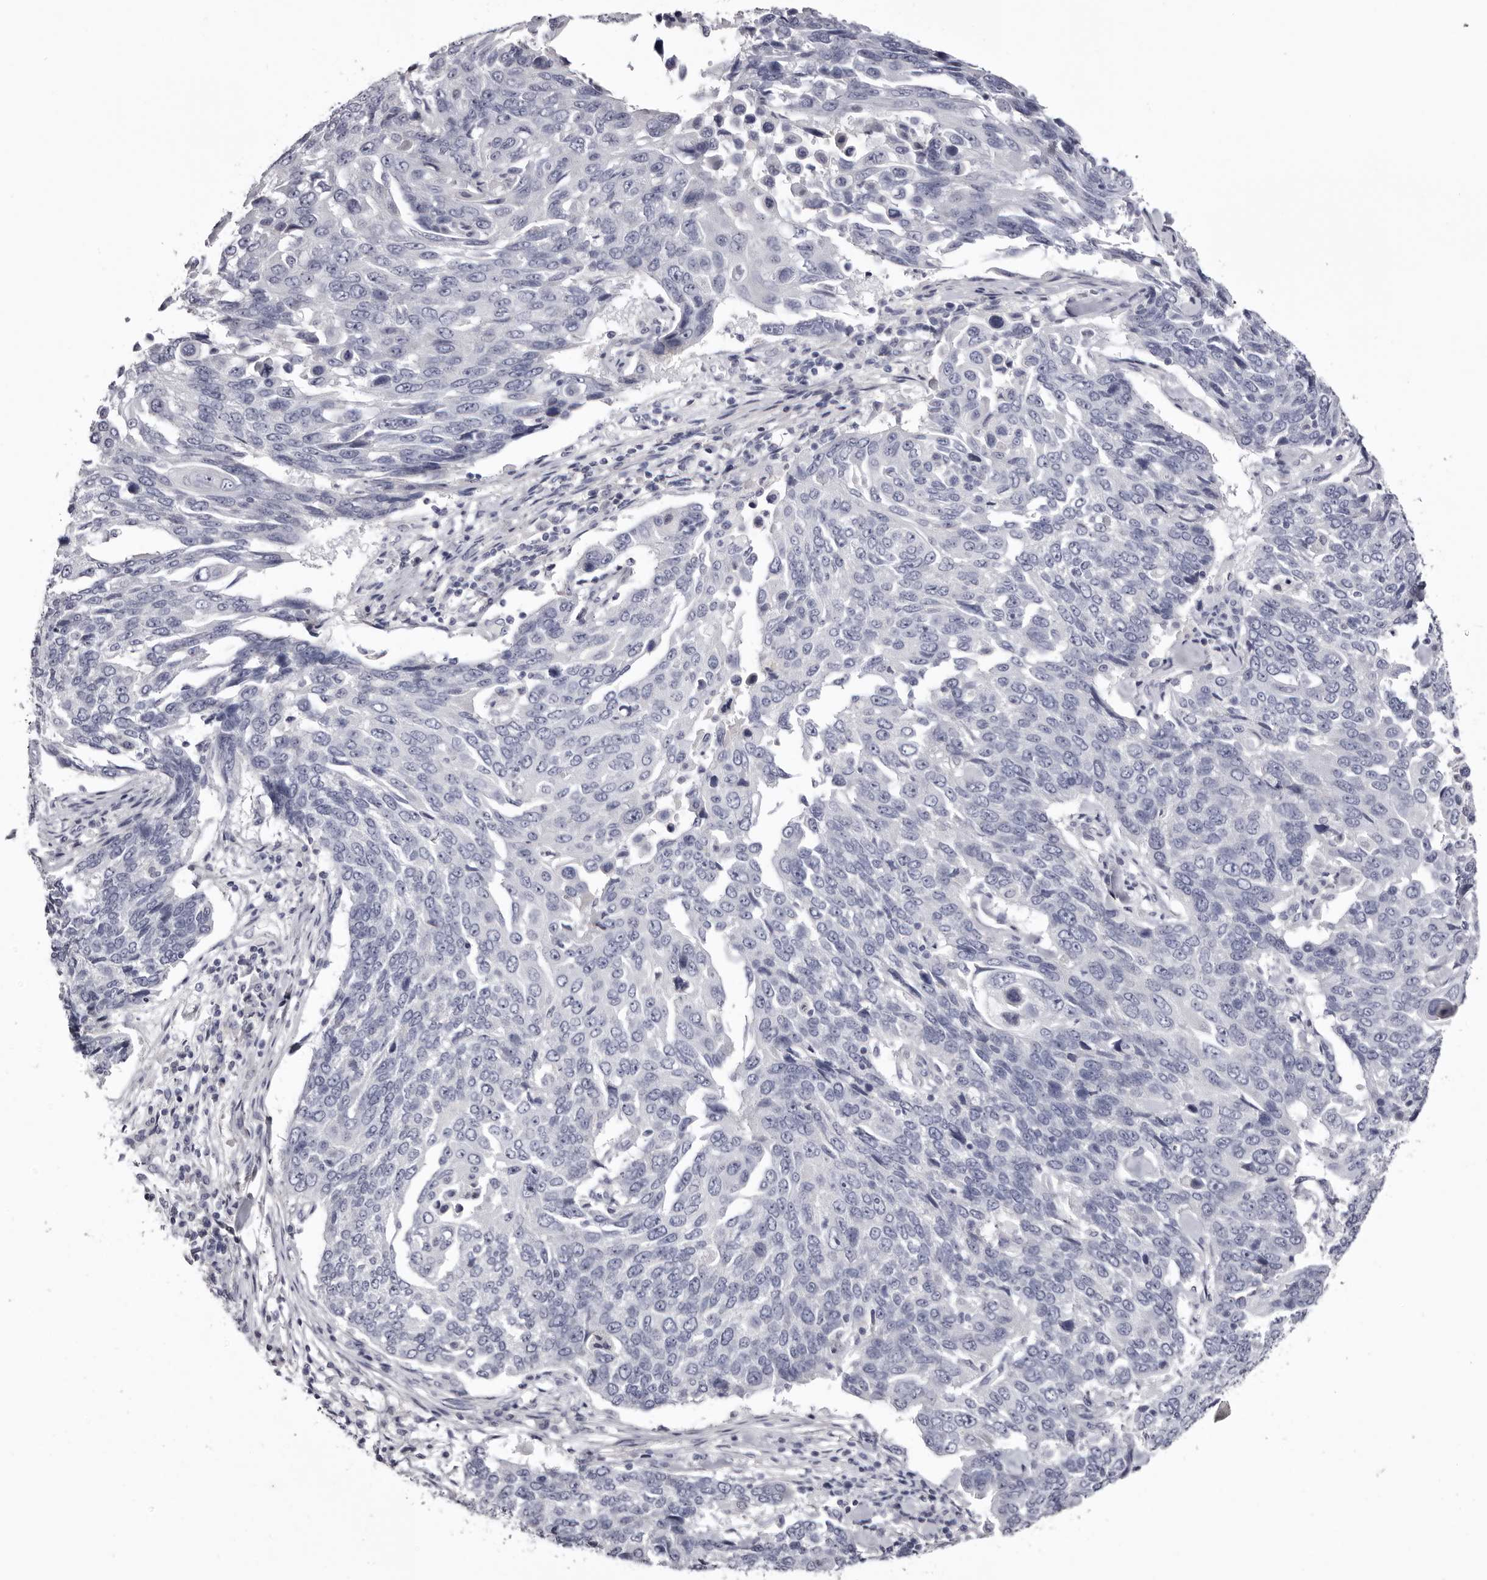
{"staining": {"intensity": "negative", "quantity": "none", "location": "none"}, "tissue": "lung cancer", "cell_type": "Tumor cells", "image_type": "cancer", "snomed": [{"axis": "morphology", "description": "Squamous cell carcinoma, NOS"}, {"axis": "topography", "description": "Lung"}], "caption": "This is an IHC photomicrograph of human lung cancer (squamous cell carcinoma). There is no positivity in tumor cells.", "gene": "CA6", "patient": {"sex": "male", "age": 66}}